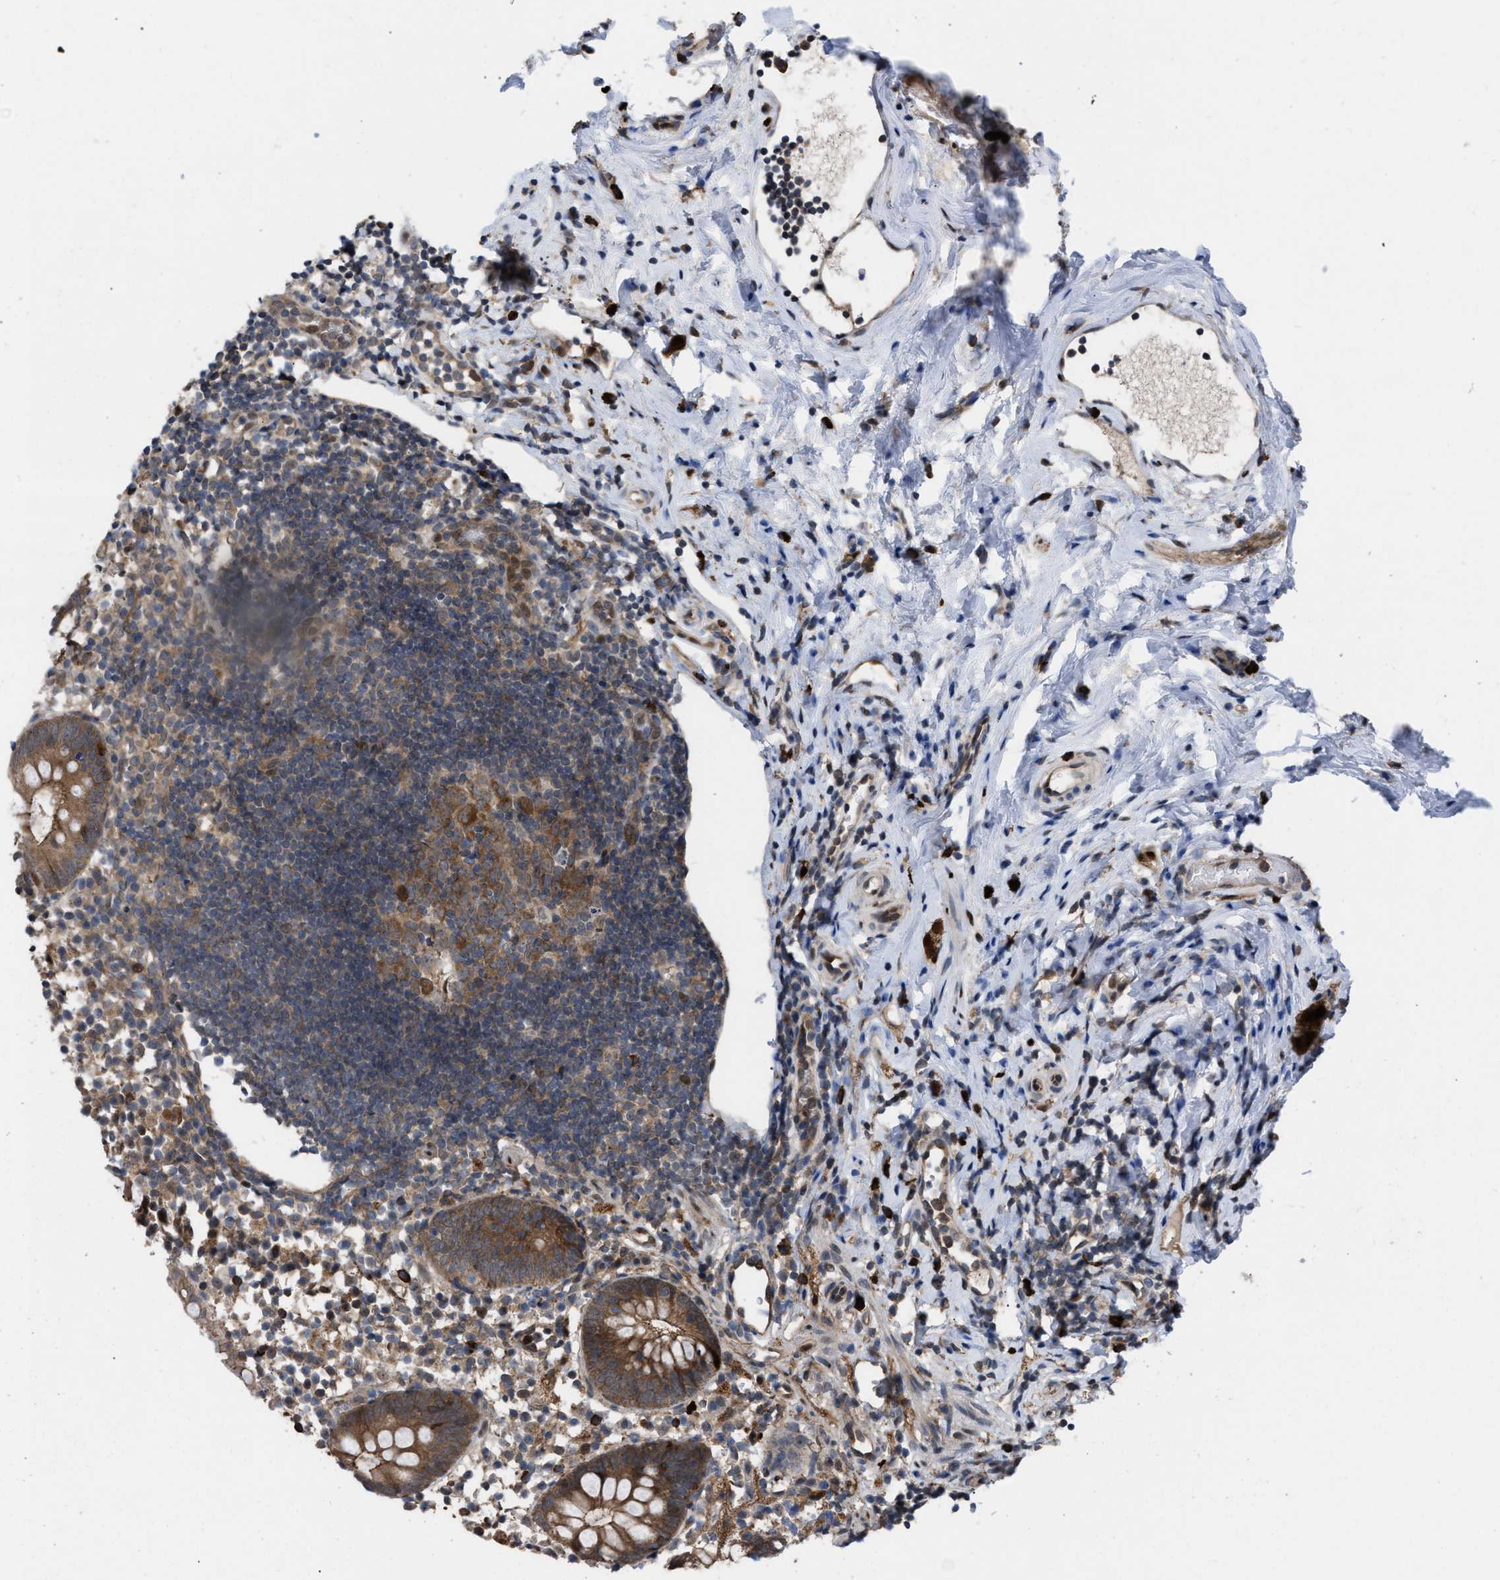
{"staining": {"intensity": "moderate", "quantity": ">75%", "location": "cytoplasmic/membranous"}, "tissue": "appendix", "cell_type": "Glandular cells", "image_type": "normal", "snomed": [{"axis": "morphology", "description": "Normal tissue, NOS"}, {"axis": "topography", "description": "Appendix"}], "caption": "This is an image of immunohistochemistry (IHC) staining of benign appendix, which shows moderate positivity in the cytoplasmic/membranous of glandular cells.", "gene": "TP53BP2", "patient": {"sex": "female", "age": 20}}